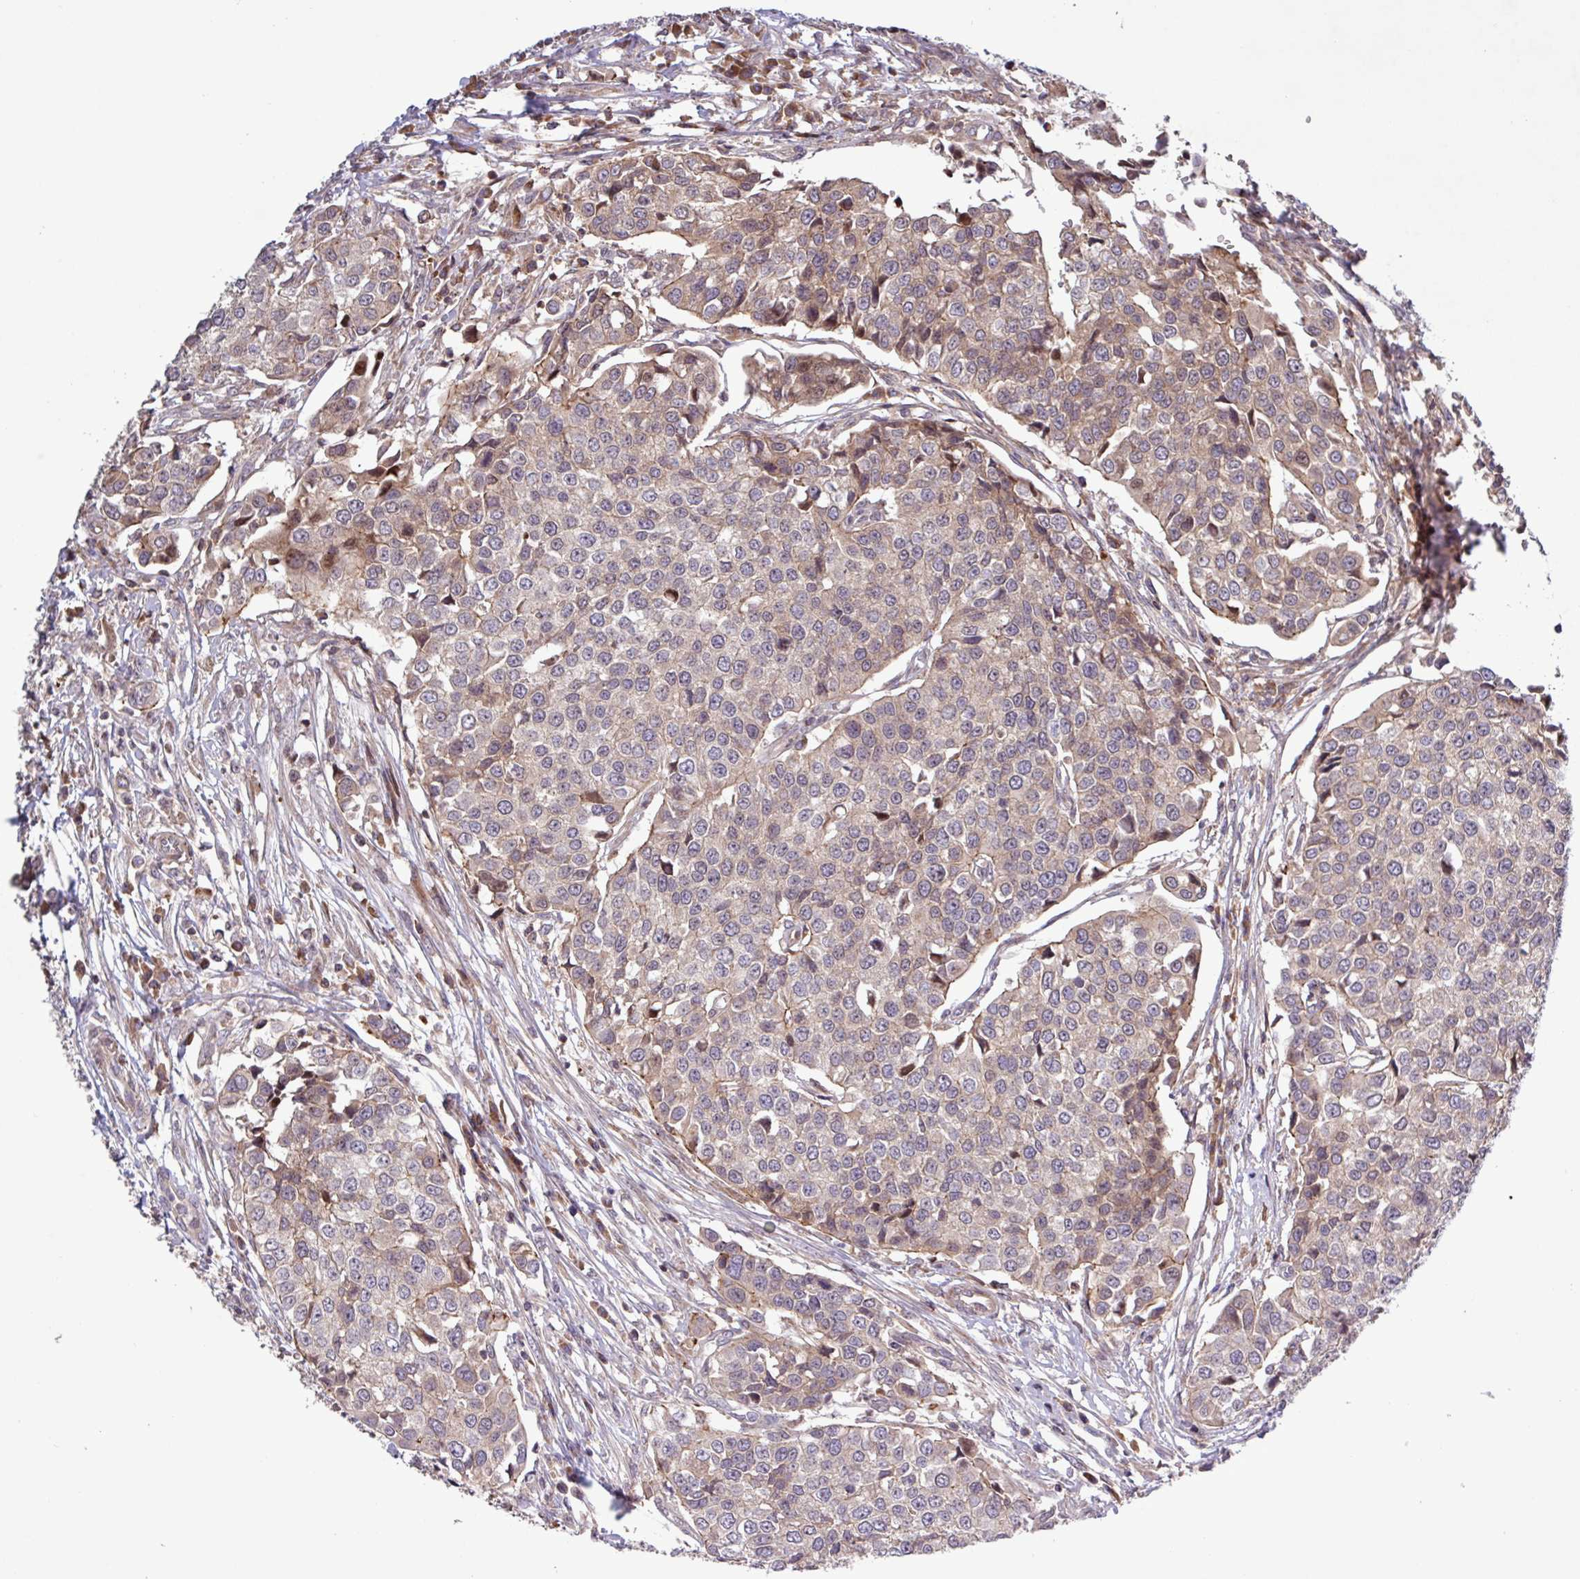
{"staining": {"intensity": "weak", "quantity": "25%-75%", "location": "cytoplasmic/membranous"}, "tissue": "urothelial cancer", "cell_type": "Tumor cells", "image_type": "cancer", "snomed": [{"axis": "morphology", "description": "Urothelial carcinoma, Low grade"}, {"axis": "topography", "description": "Urinary bladder"}], "caption": "Urothelial cancer stained for a protein (brown) reveals weak cytoplasmic/membranous positive staining in about 25%-75% of tumor cells.", "gene": "TNFSF12", "patient": {"sex": "female", "age": 78}}